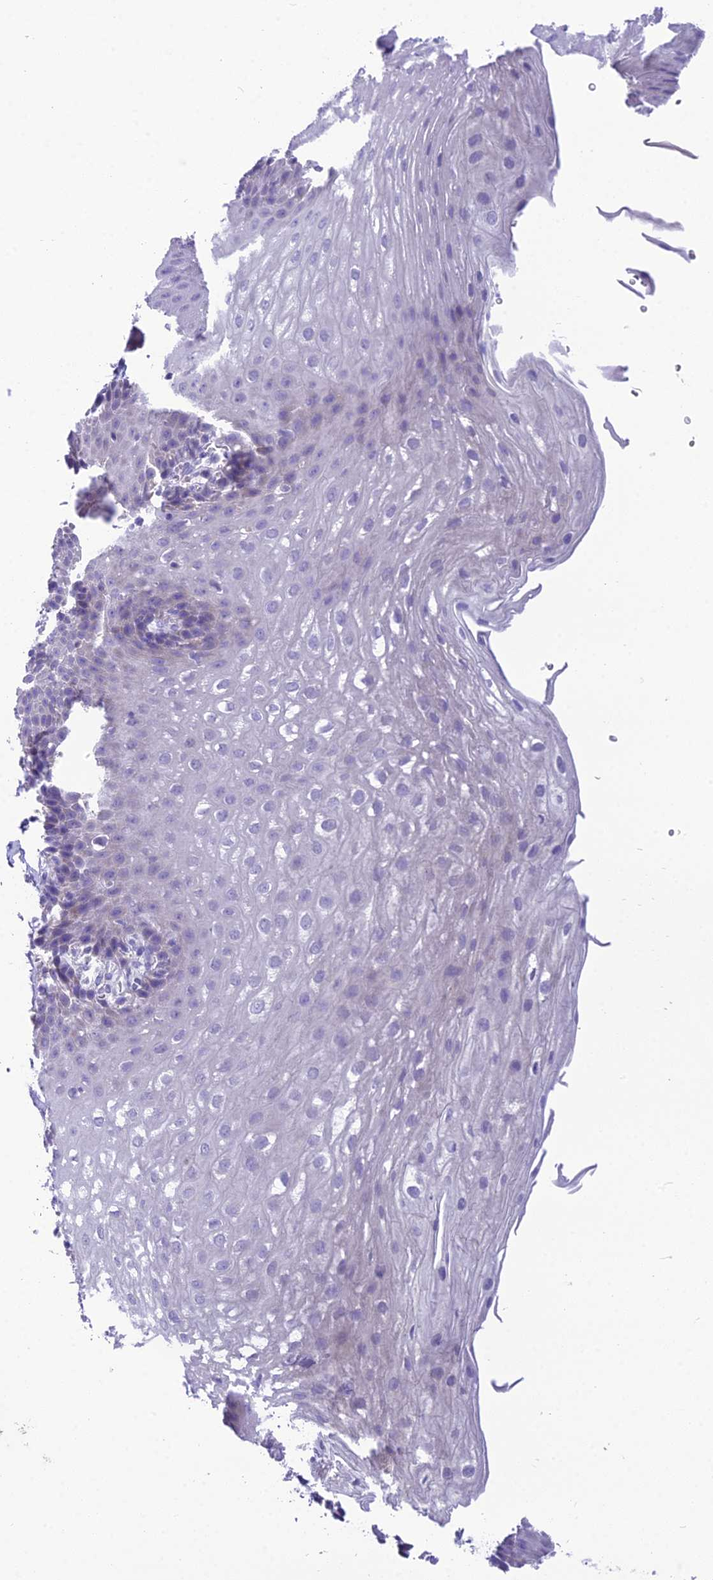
{"staining": {"intensity": "negative", "quantity": "none", "location": "none"}, "tissue": "esophagus", "cell_type": "Squamous epithelial cells", "image_type": "normal", "snomed": [{"axis": "morphology", "description": "Normal tissue, NOS"}, {"axis": "topography", "description": "Esophagus"}], "caption": "An immunohistochemistry photomicrograph of unremarkable esophagus is shown. There is no staining in squamous epithelial cells of esophagus.", "gene": "MIIP", "patient": {"sex": "female", "age": 66}}